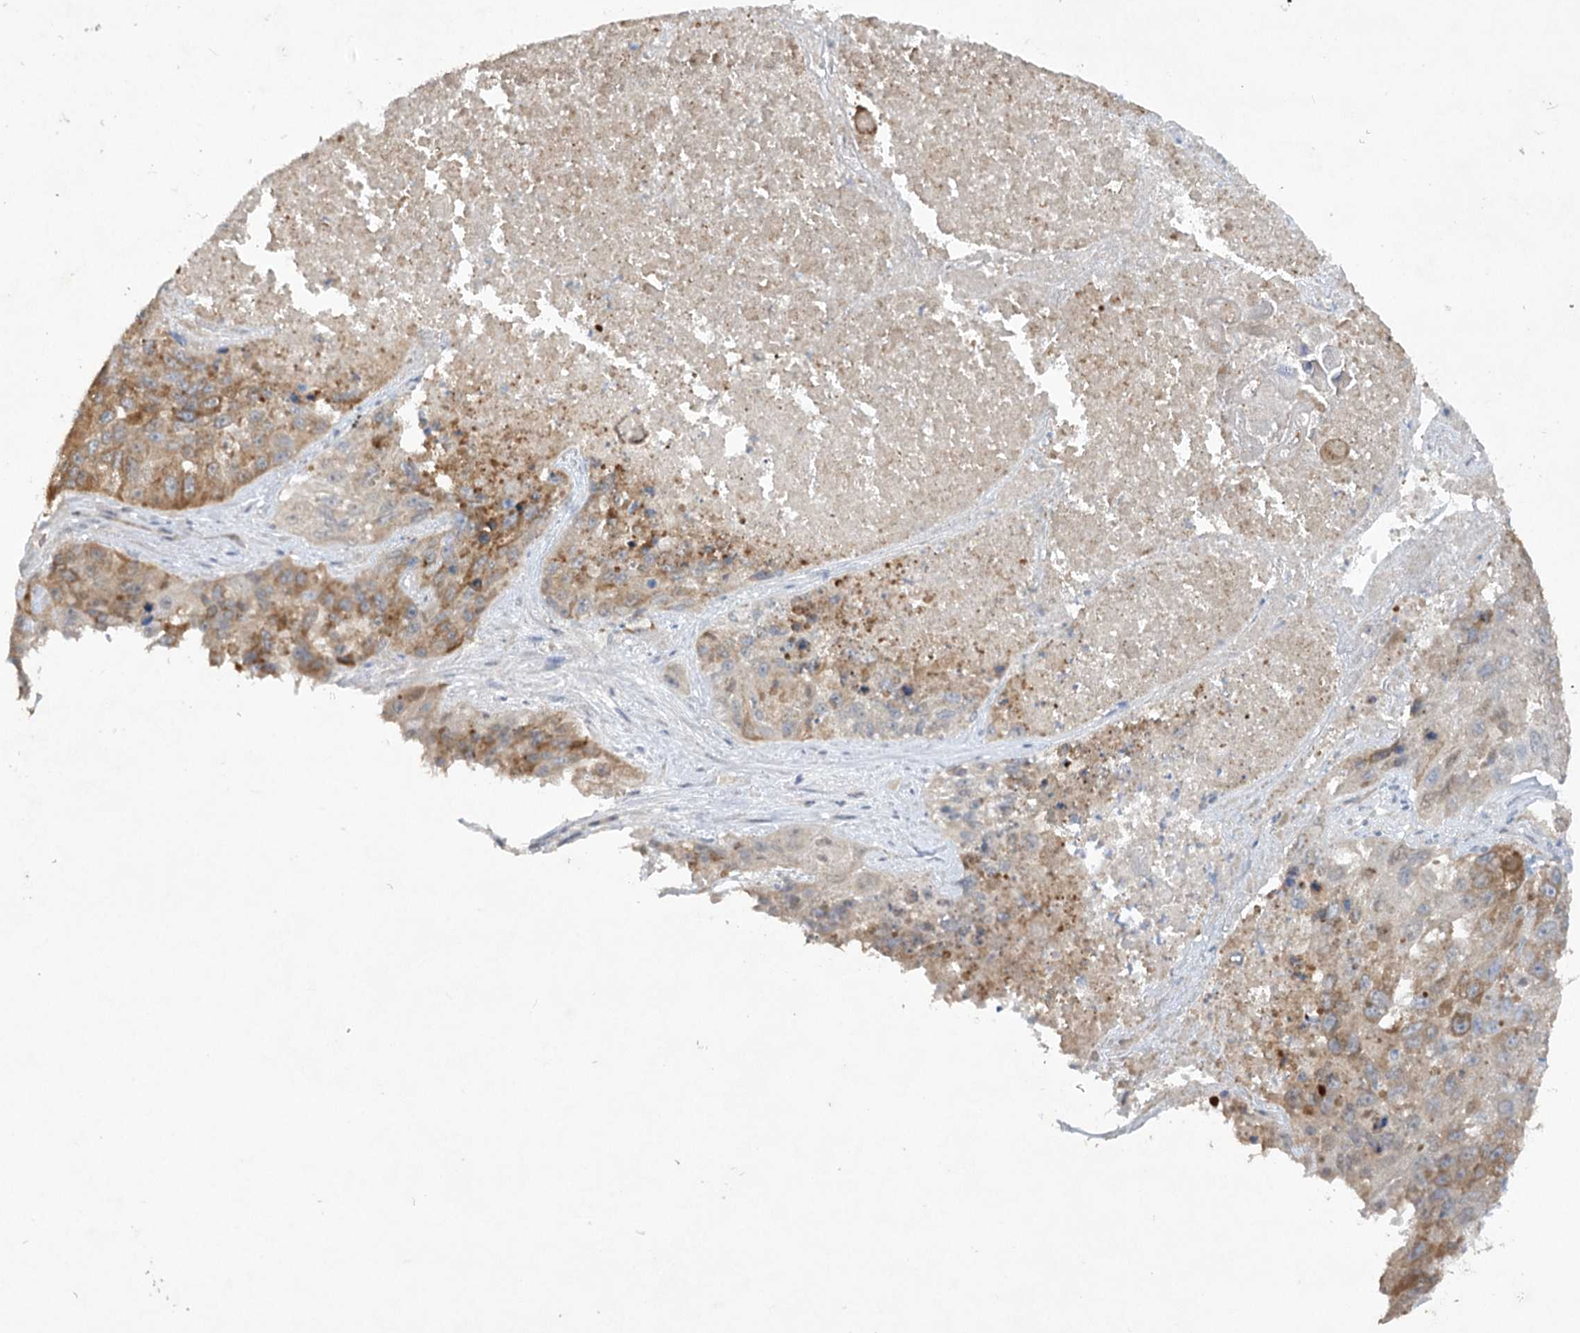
{"staining": {"intensity": "moderate", "quantity": ">75%", "location": "cytoplasmic/membranous"}, "tissue": "lung cancer", "cell_type": "Tumor cells", "image_type": "cancer", "snomed": [{"axis": "morphology", "description": "Squamous cell carcinoma, NOS"}, {"axis": "topography", "description": "Lung"}], "caption": "Tumor cells demonstrate medium levels of moderate cytoplasmic/membranous staining in about >75% of cells in human squamous cell carcinoma (lung).", "gene": "TRAF3IP1", "patient": {"sex": "male", "age": 61}}